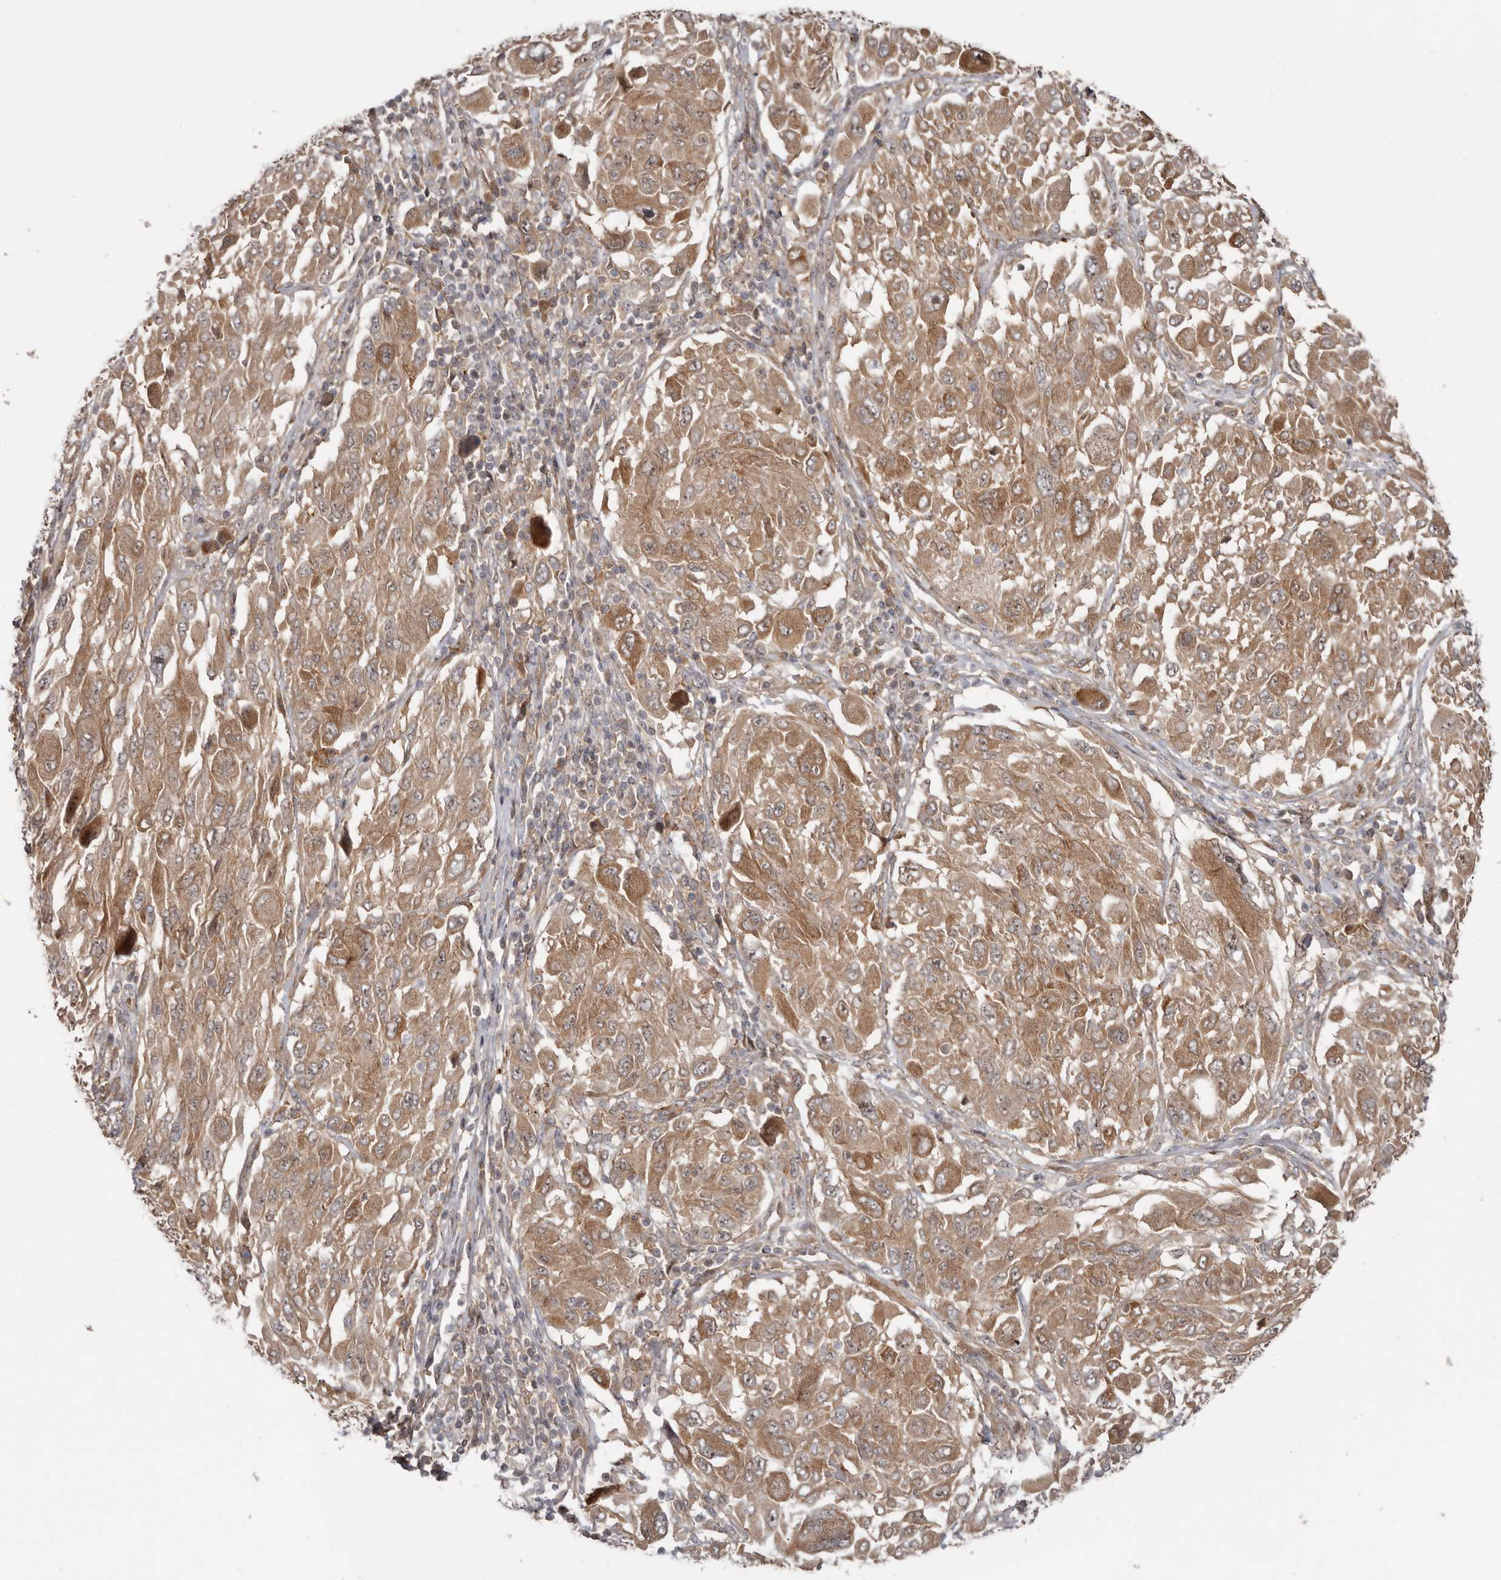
{"staining": {"intensity": "moderate", "quantity": ">75%", "location": "cytoplasmic/membranous"}, "tissue": "melanoma", "cell_type": "Tumor cells", "image_type": "cancer", "snomed": [{"axis": "morphology", "description": "Malignant melanoma, NOS"}, {"axis": "topography", "description": "Skin"}], "caption": "A brown stain labels moderate cytoplasmic/membranous staining of a protein in human melanoma tumor cells.", "gene": "BAD", "patient": {"sex": "female", "age": 91}}